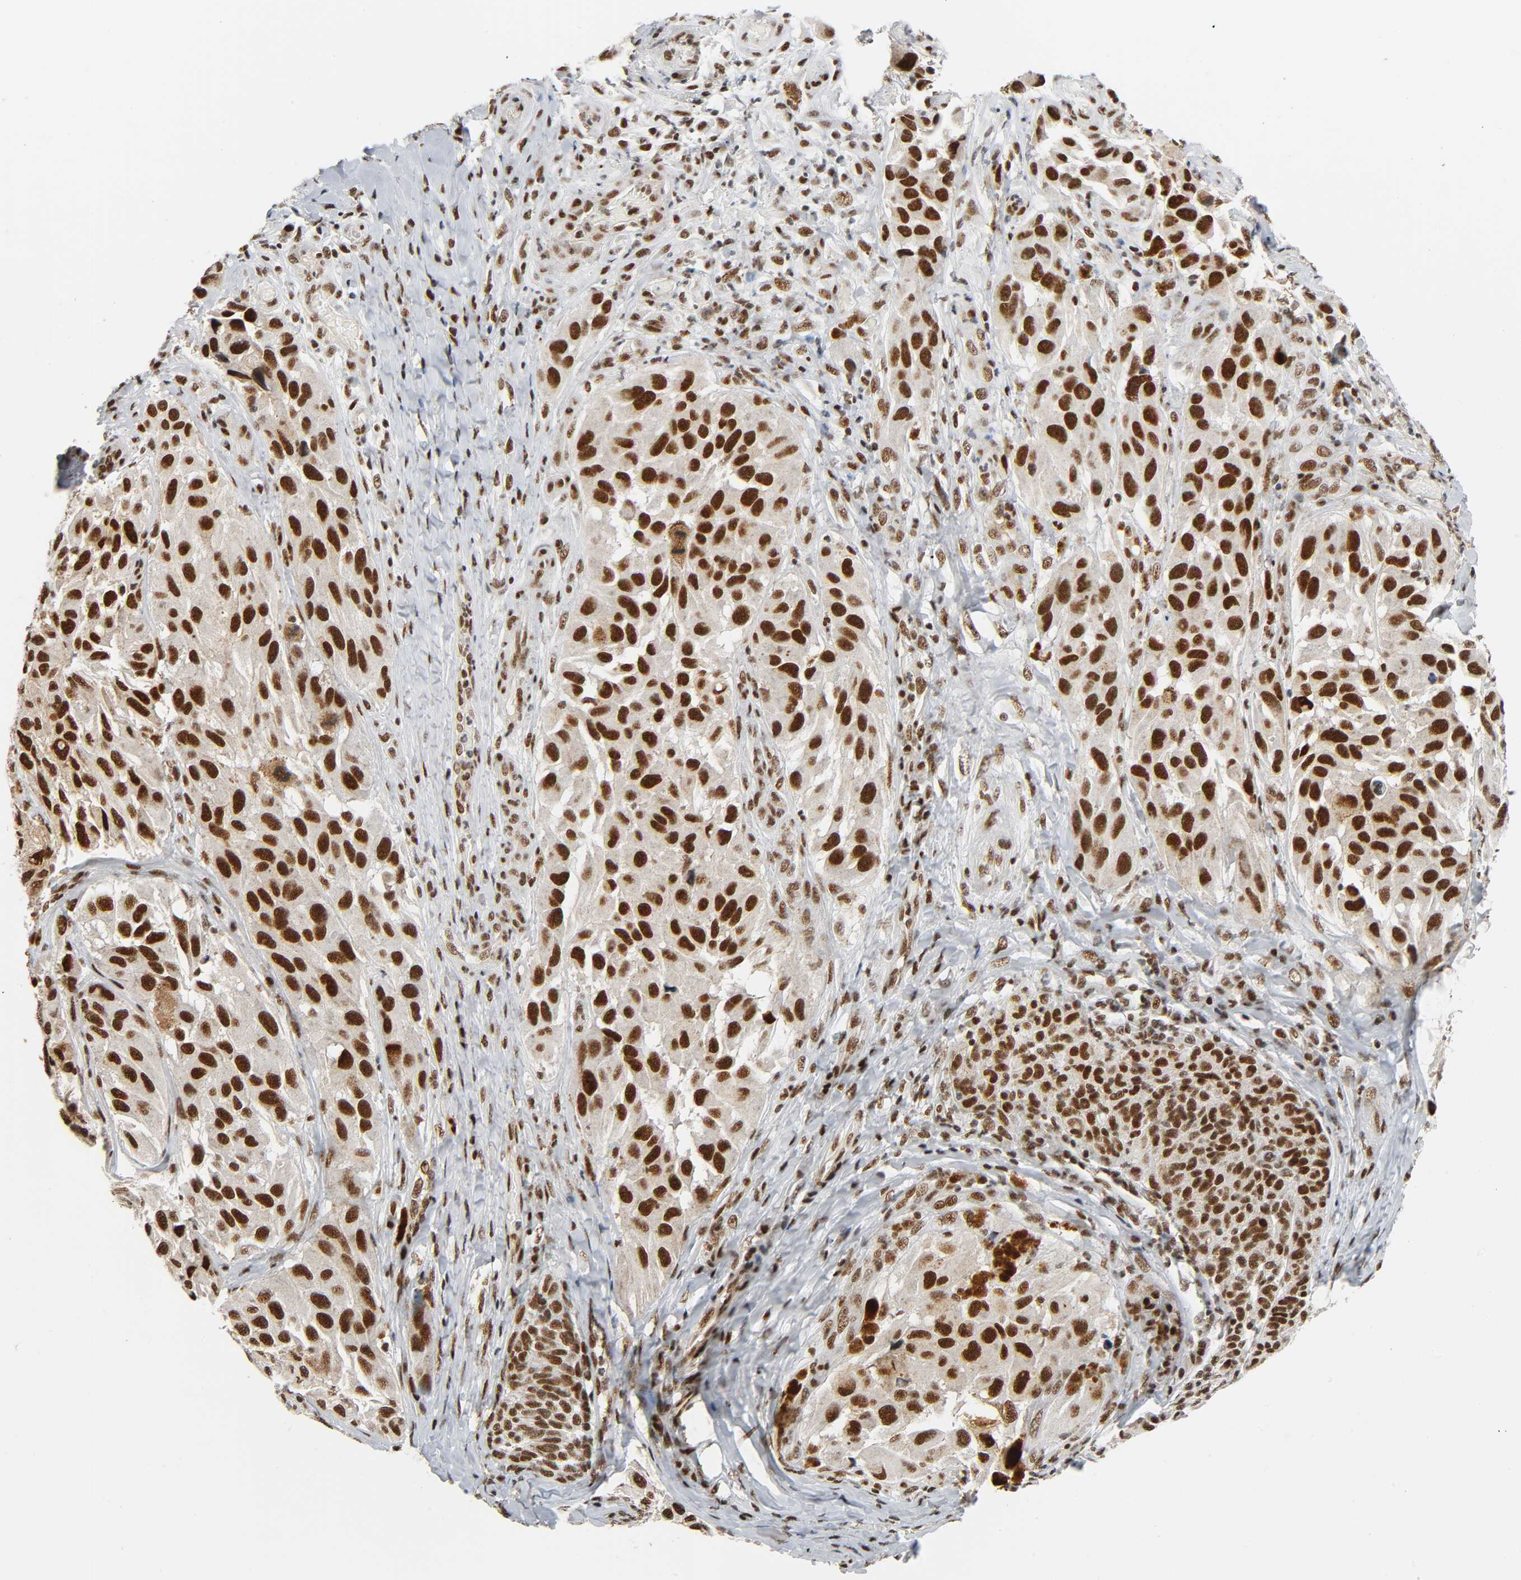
{"staining": {"intensity": "strong", "quantity": ">75%", "location": "nuclear"}, "tissue": "melanoma", "cell_type": "Tumor cells", "image_type": "cancer", "snomed": [{"axis": "morphology", "description": "Malignant melanoma, NOS"}, {"axis": "topography", "description": "Skin"}], "caption": "Immunohistochemical staining of human melanoma exhibits high levels of strong nuclear expression in approximately >75% of tumor cells. (brown staining indicates protein expression, while blue staining denotes nuclei).", "gene": "CDK9", "patient": {"sex": "female", "age": 73}}